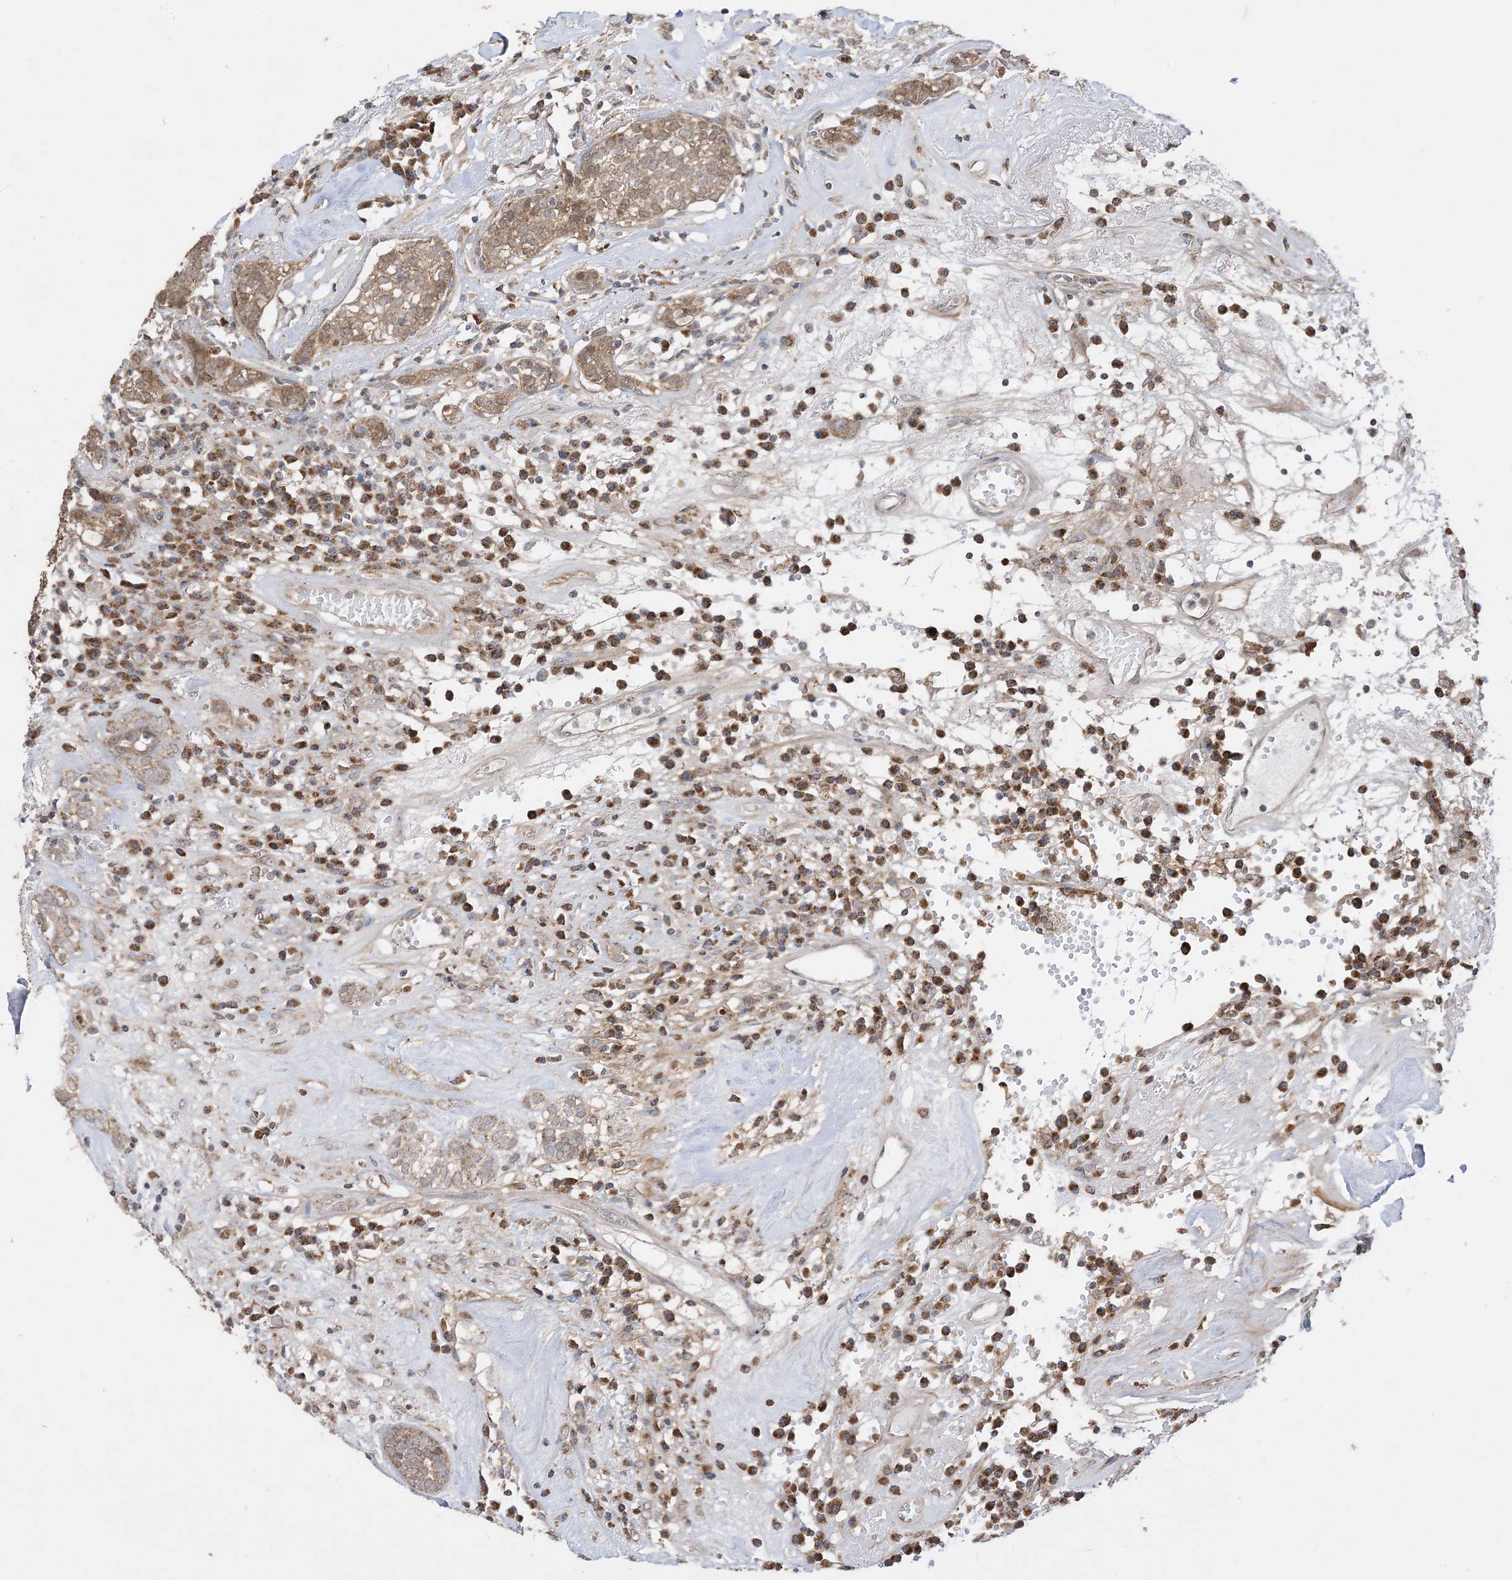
{"staining": {"intensity": "strong", "quantity": ">75%", "location": "cytoplasmic/membranous,nuclear"}, "tissue": "head and neck cancer", "cell_type": "Tumor cells", "image_type": "cancer", "snomed": [{"axis": "morphology", "description": "Adenocarcinoma, NOS"}, {"axis": "topography", "description": "Salivary gland"}, {"axis": "topography", "description": "Head-Neck"}], "caption": "Head and neck adenocarcinoma tissue reveals strong cytoplasmic/membranous and nuclear expression in about >75% of tumor cells The staining was performed using DAB (3,3'-diaminobenzidine), with brown indicating positive protein expression. Nuclei are stained blue with hematoxylin.", "gene": "SIRT3", "patient": {"sex": "female", "age": 65}}